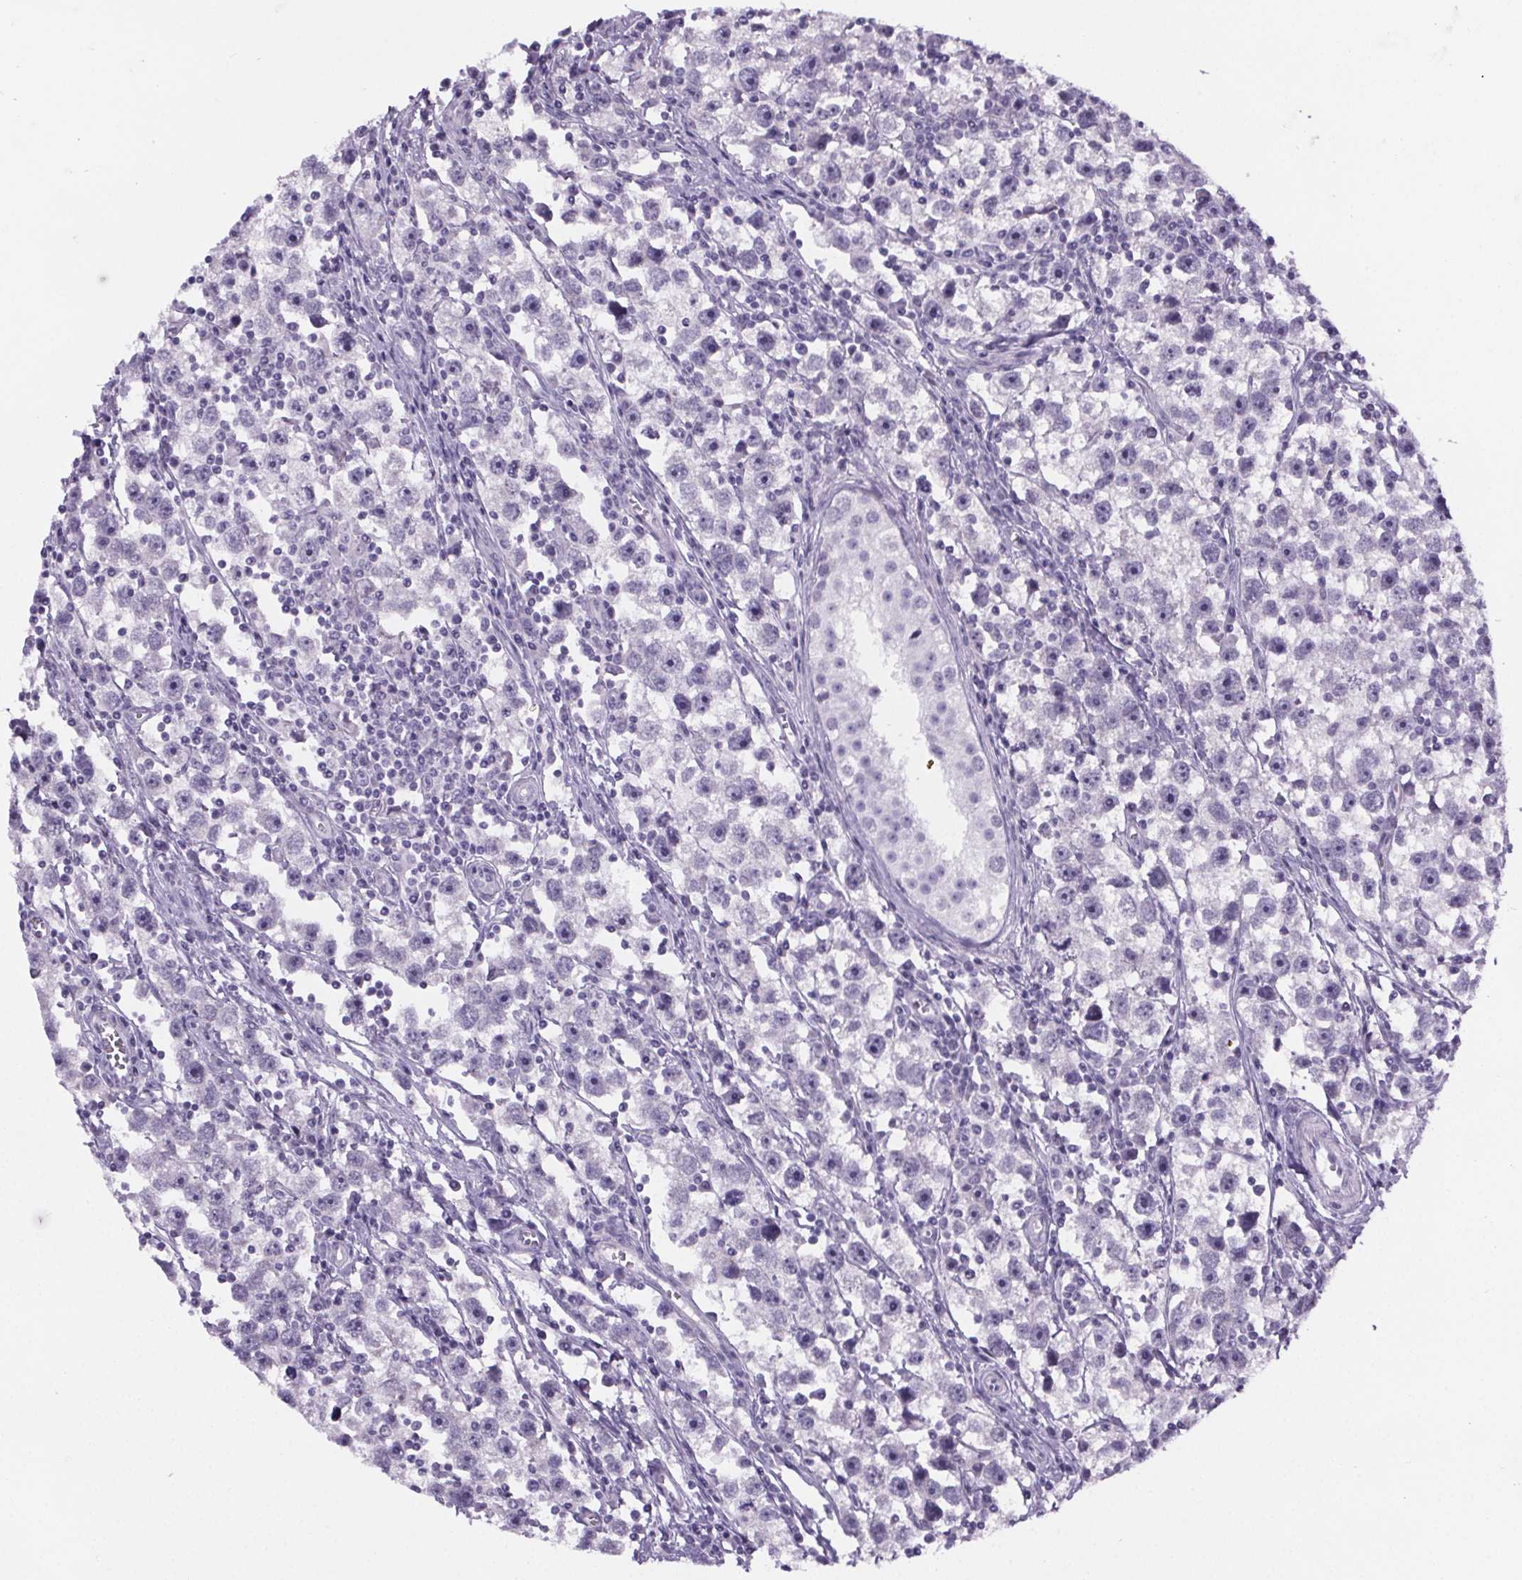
{"staining": {"intensity": "negative", "quantity": "none", "location": "none"}, "tissue": "testis cancer", "cell_type": "Tumor cells", "image_type": "cancer", "snomed": [{"axis": "morphology", "description": "Seminoma, NOS"}, {"axis": "topography", "description": "Testis"}], "caption": "This photomicrograph is of testis cancer stained with IHC to label a protein in brown with the nuclei are counter-stained blue. There is no positivity in tumor cells. (DAB IHC, high magnification).", "gene": "CUBN", "patient": {"sex": "male", "age": 30}}